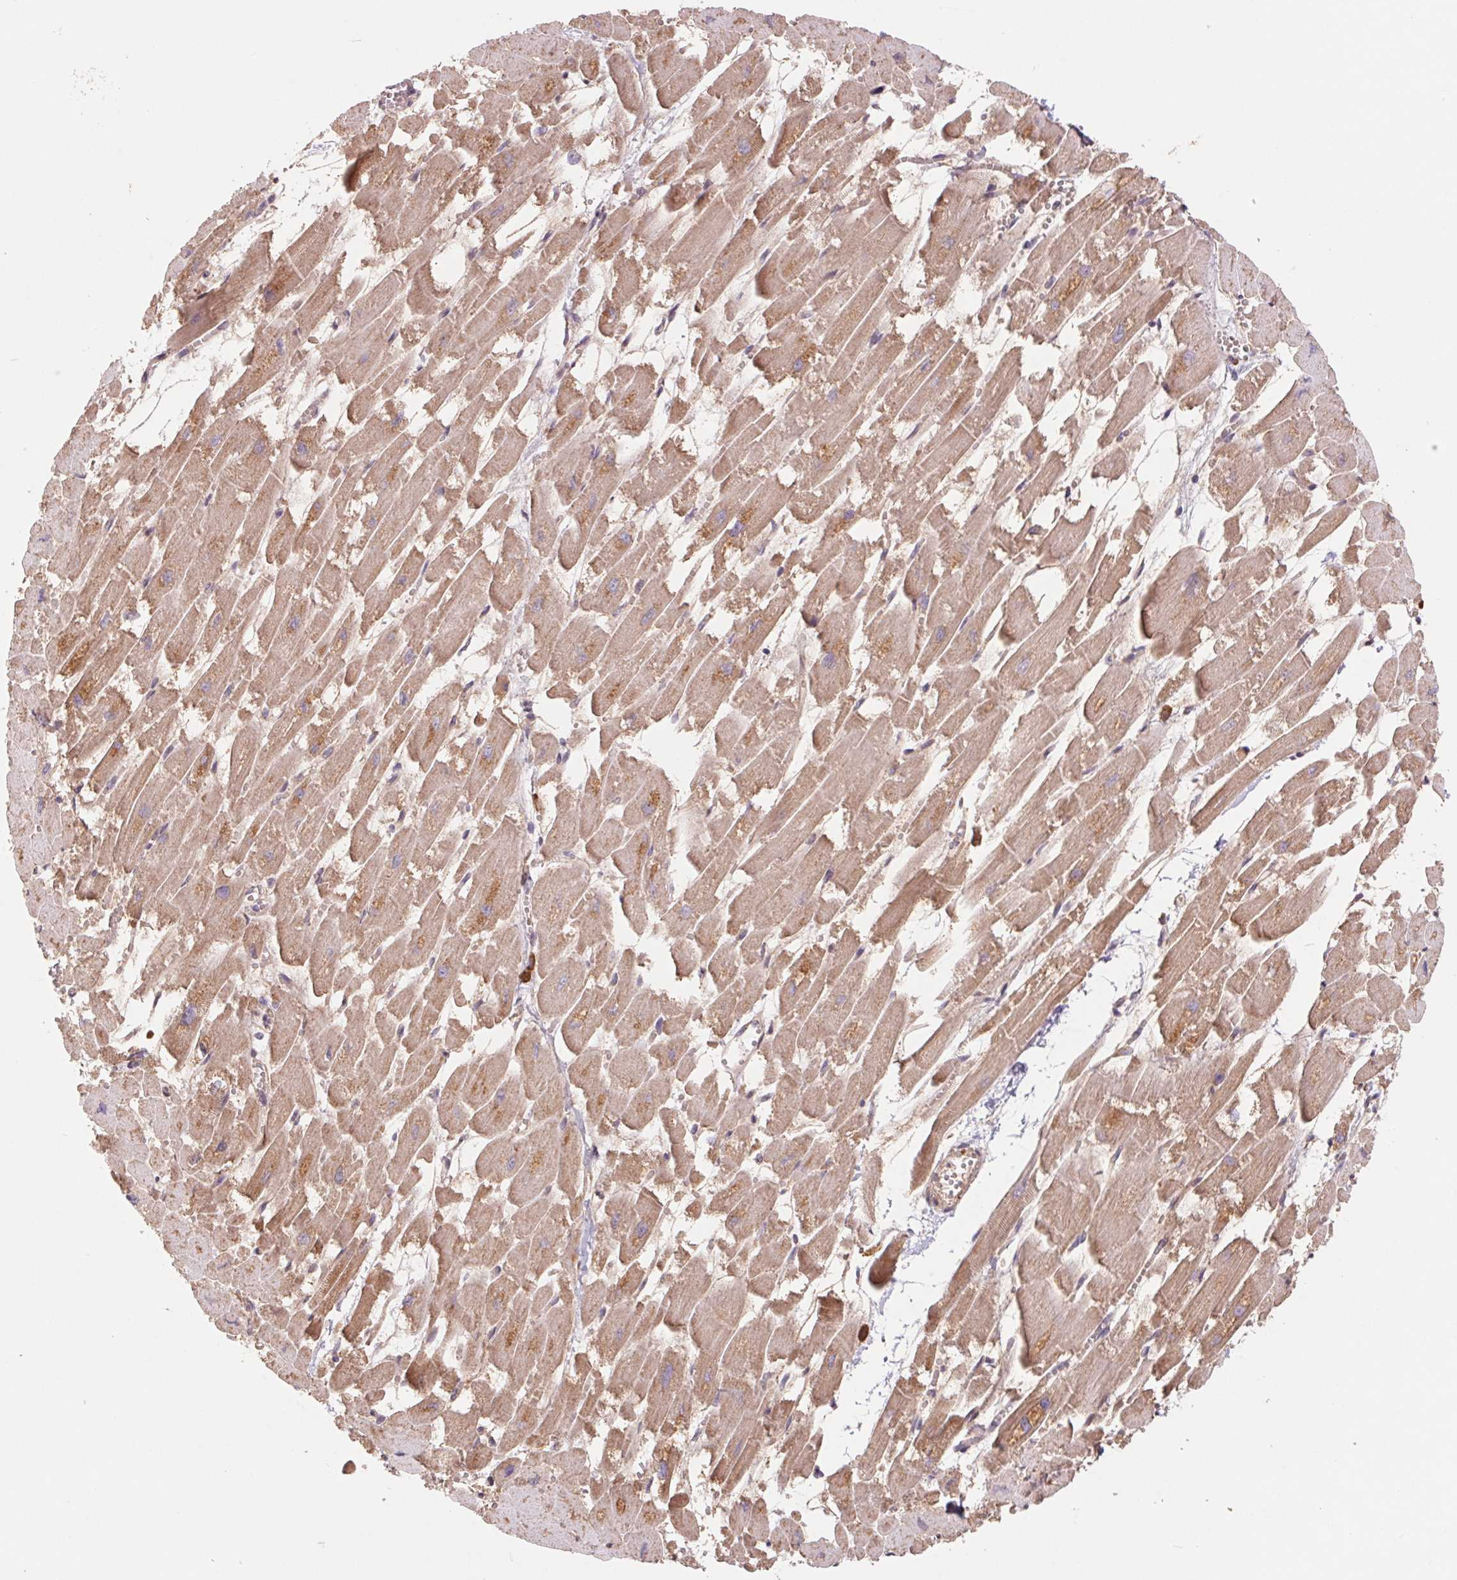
{"staining": {"intensity": "weak", "quantity": ">75%", "location": "cytoplasmic/membranous"}, "tissue": "heart muscle", "cell_type": "Cardiomyocytes", "image_type": "normal", "snomed": [{"axis": "morphology", "description": "Normal tissue, NOS"}, {"axis": "topography", "description": "Heart"}], "caption": "IHC micrograph of normal human heart muscle stained for a protein (brown), which shows low levels of weak cytoplasmic/membranous positivity in approximately >75% of cardiomyocytes.", "gene": "RRM1", "patient": {"sex": "female", "age": 52}}